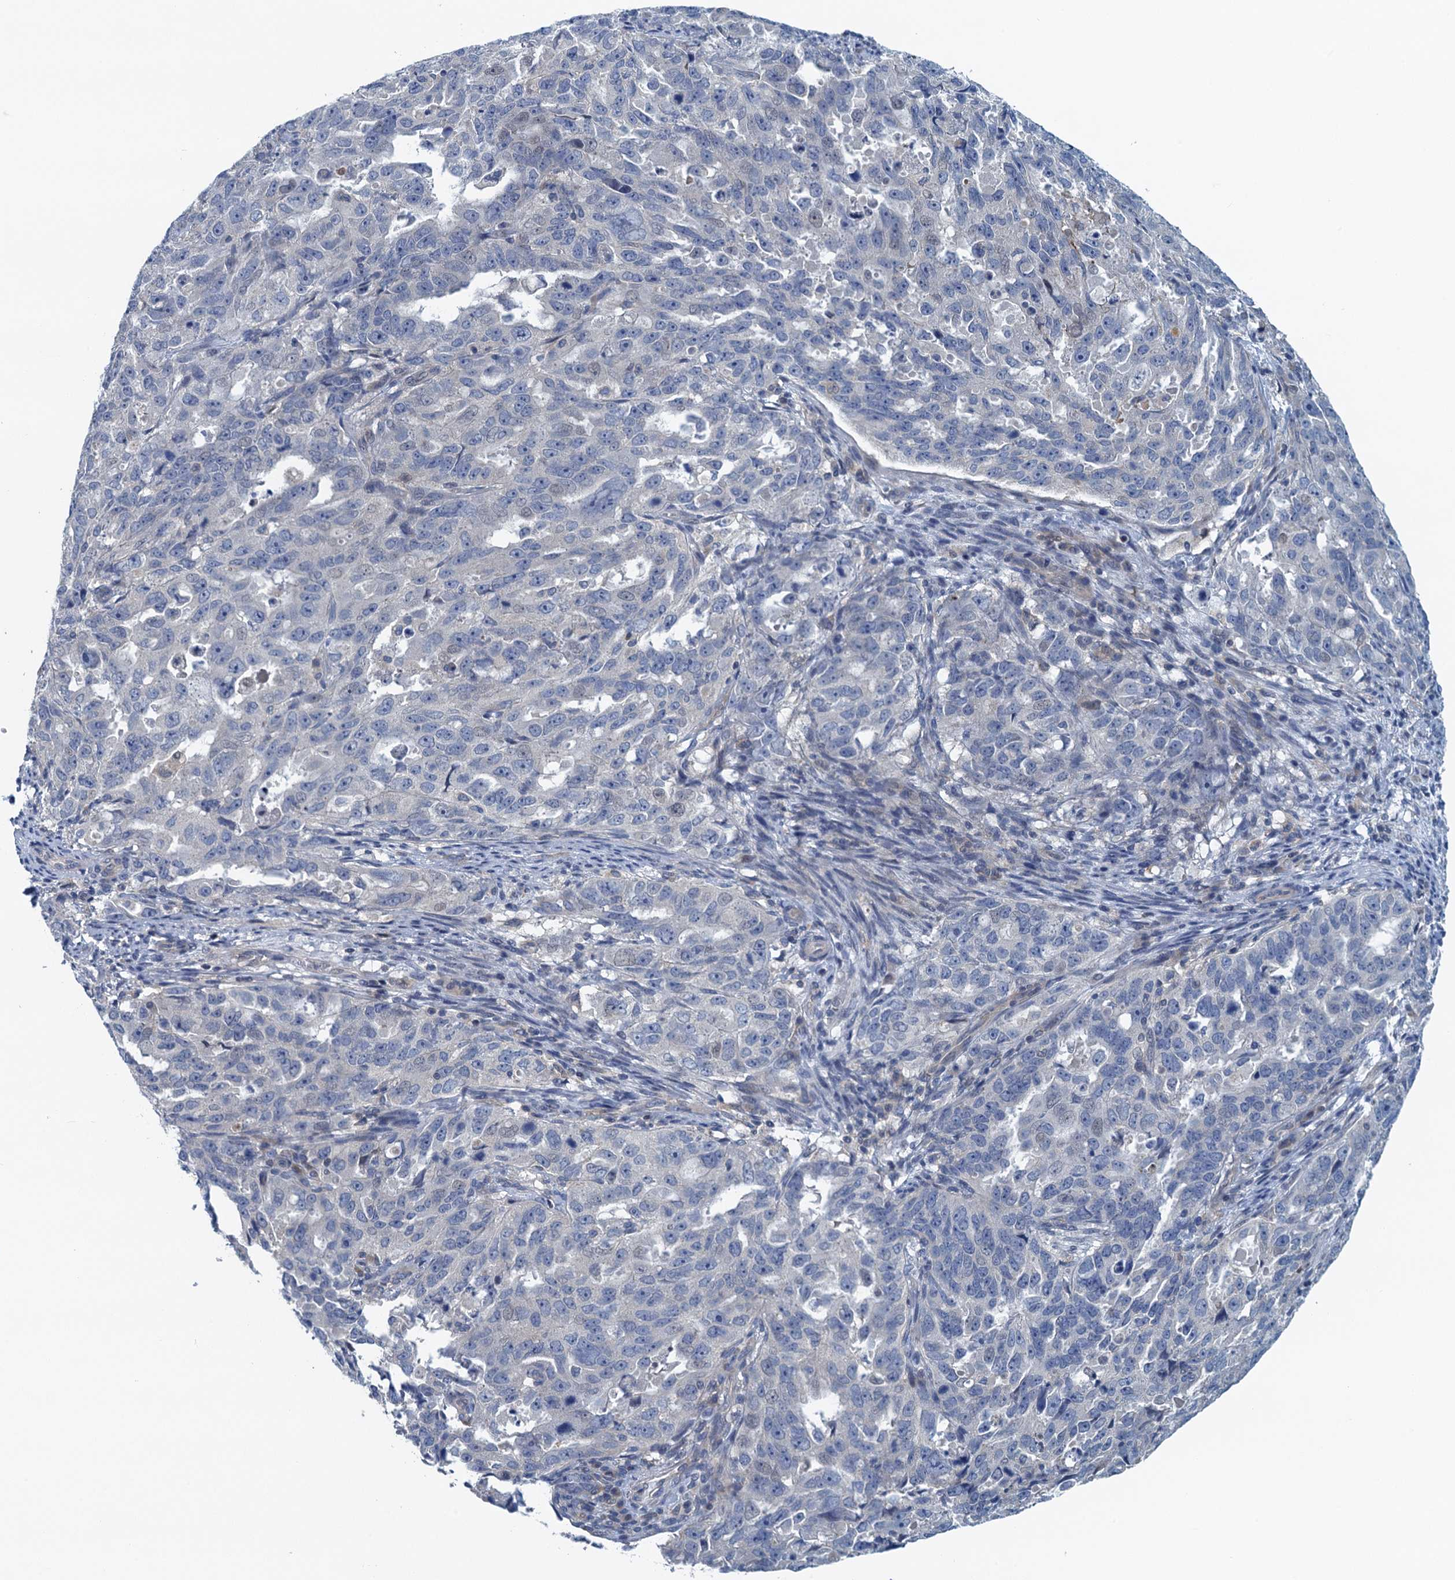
{"staining": {"intensity": "negative", "quantity": "none", "location": "none"}, "tissue": "endometrial cancer", "cell_type": "Tumor cells", "image_type": "cancer", "snomed": [{"axis": "morphology", "description": "Adenocarcinoma, NOS"}, {"axis": "topography", "description": "Endometrium"}], "caption": "Histopathology image shows no protein positivity in tumor cells of endometrial cancer (adenocarcinoma) tissue.", "gene": "NCKAP1L", "patient": {"sex": "female", "age": 65}}